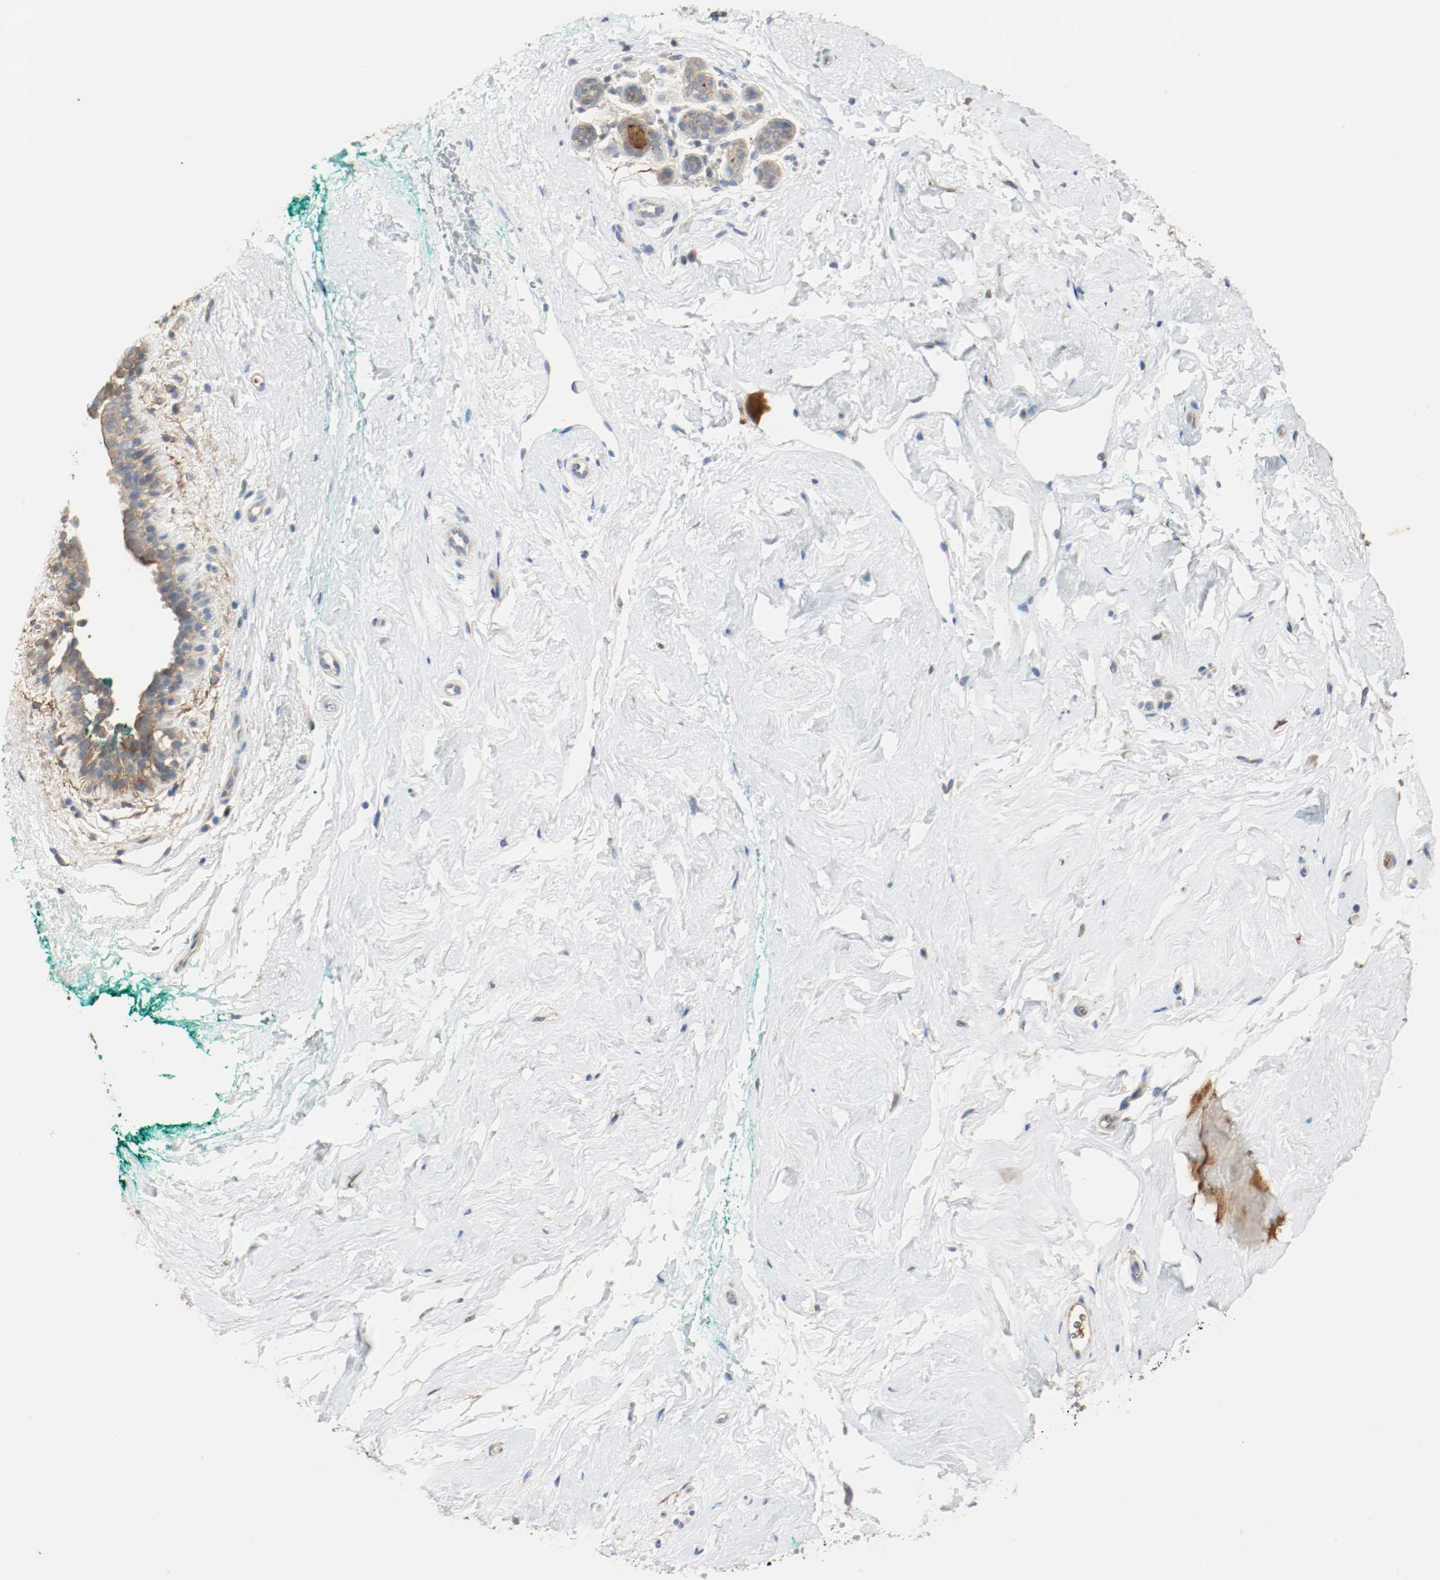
{"staining": {"intensity": "negative", "quantity": "none", "location": "none"}, "tissue": "breast", "cell_type": "Adipocytes", "image_type": "normal", "snomed": [{"axis": "morphology", "description": "Normal tissue, NOS"}, {"axis": "topography", "description": "Breast"}], "caption": "High power microscopy photomicrograph of an immunohistochemistry image of unremarkable breast, revealing no significant expression in adipocytes. (DAB (3,3'-diaminobenzidine) immunohistochemistry (IHC), high magnification).", "gene": "MELTF", "patient": {"sex": "female", "age": 52}}